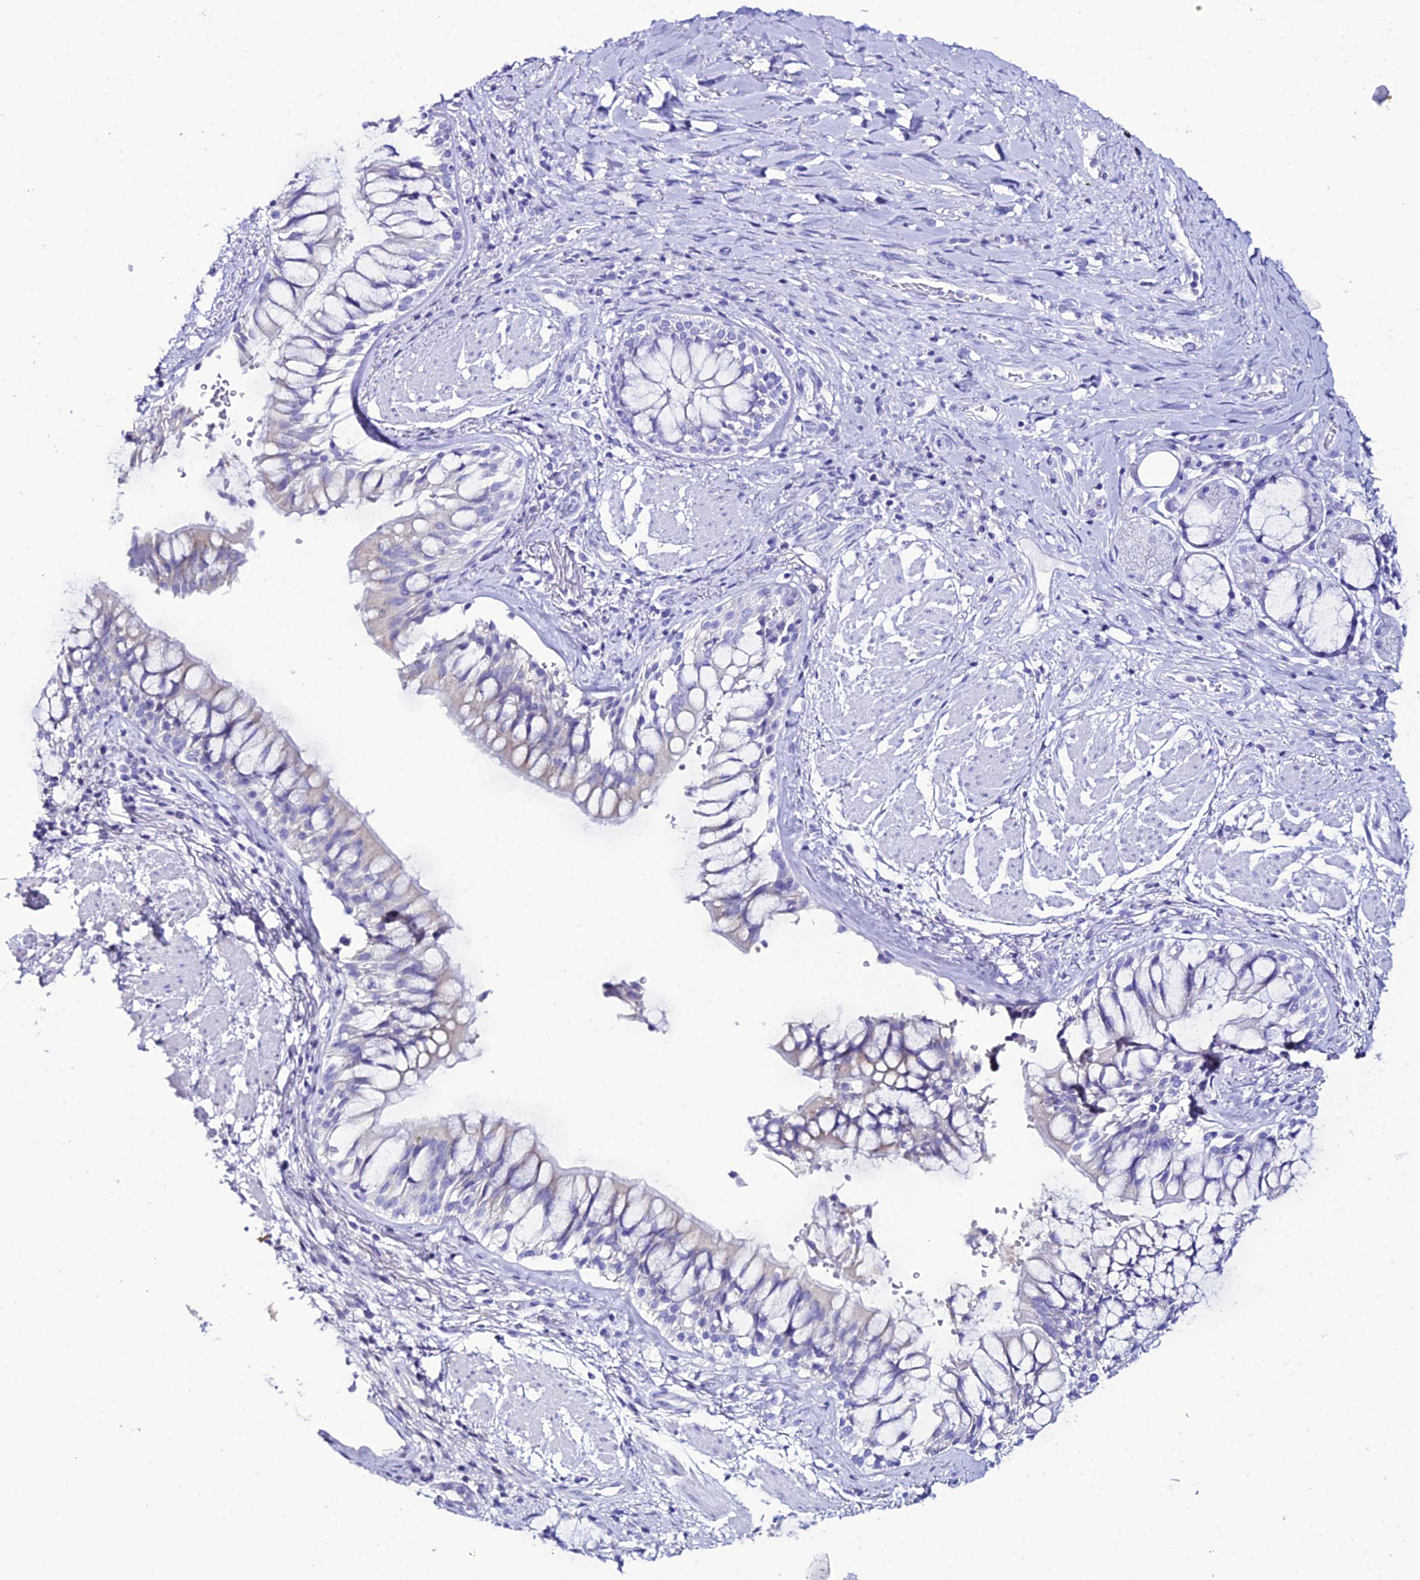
{"staining": {"intensity": "negative", "quantity": "none", "location": "none"}, "tissue": "adipose tissue", "cell_type": "Adipocytes", "image_type": "normal", "snomed": [{"axis": "morphology", "description": "Normal tissue, NOS"}, {"axis": "morphology", "description": "Squamous cell carcinoma, NOS"}, {"axis": "topography", "description": "Bronchus"}, {"axis": "topography", "description": "Lung"}], "caption": "Immunohistochemistry of normal human adipose tissue exhibits no positivity in adipocytes. (DAB (3,3'-diaminobenzidine) immunohistochemistry (IHC) visualized using brightfield microscopy, high magnification).", "gene": "OR4D5", "patient": {"sex": "male", "age": 64}}